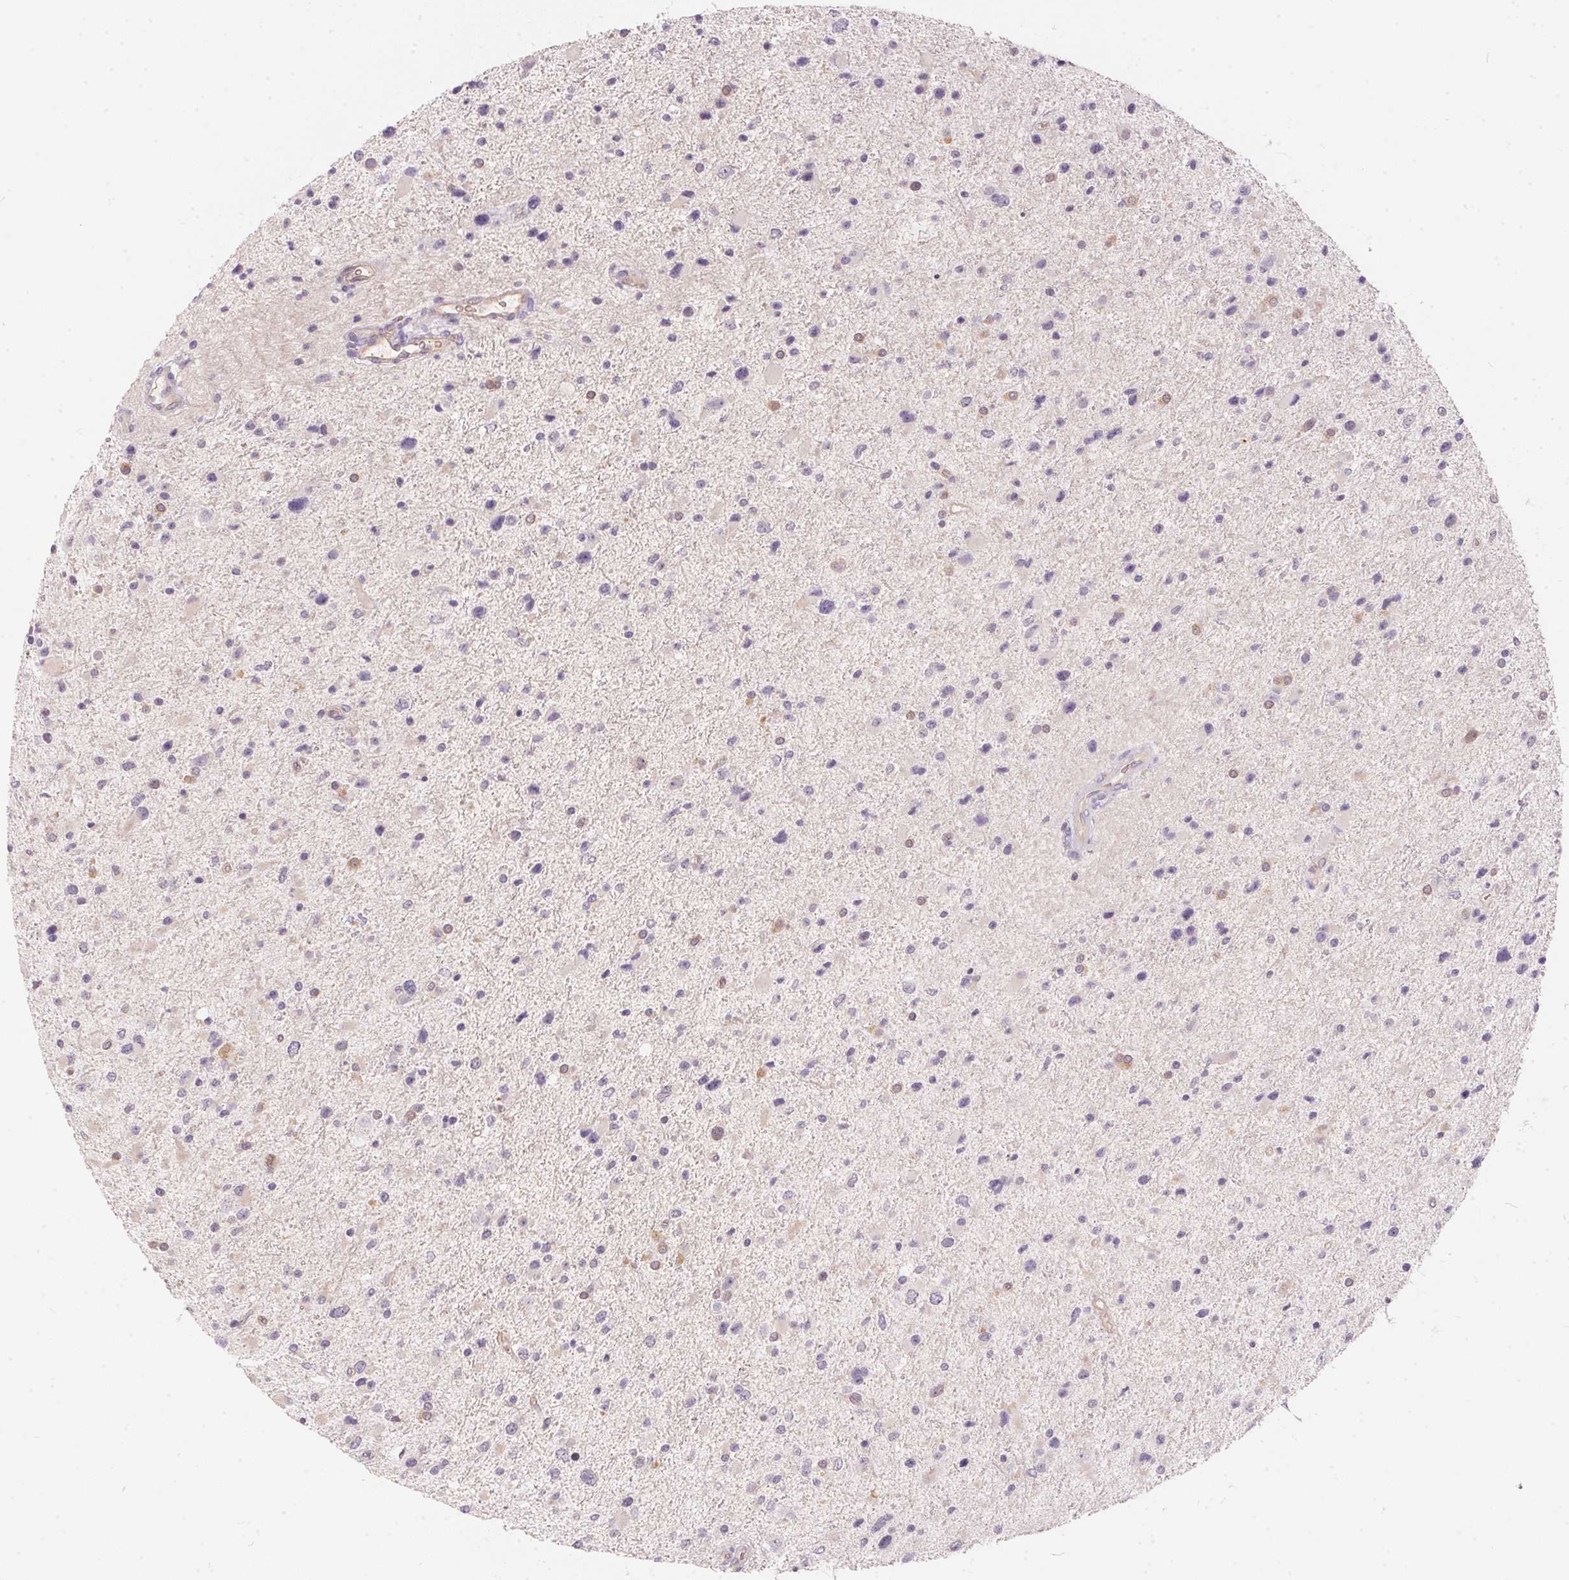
{"staining": {"intensity": "negative", "quantity": "none", "location": "none"}, "tissue": "glioma", "cell_type": "Tumor cells", "image_type": "cancer", "snomed": [{"axis": "morphology", "description": "Glioma, malignant, Low grade"}, {"axis": "topography", "description": "Brain"}], "caption": "High power microscopy histopathology image of an IHC image of malignant glioma (low-grade), revealing no significant expression in tumor cells.", "gene": "BLMH", "patient": {"sex": "female", "age": 32}}